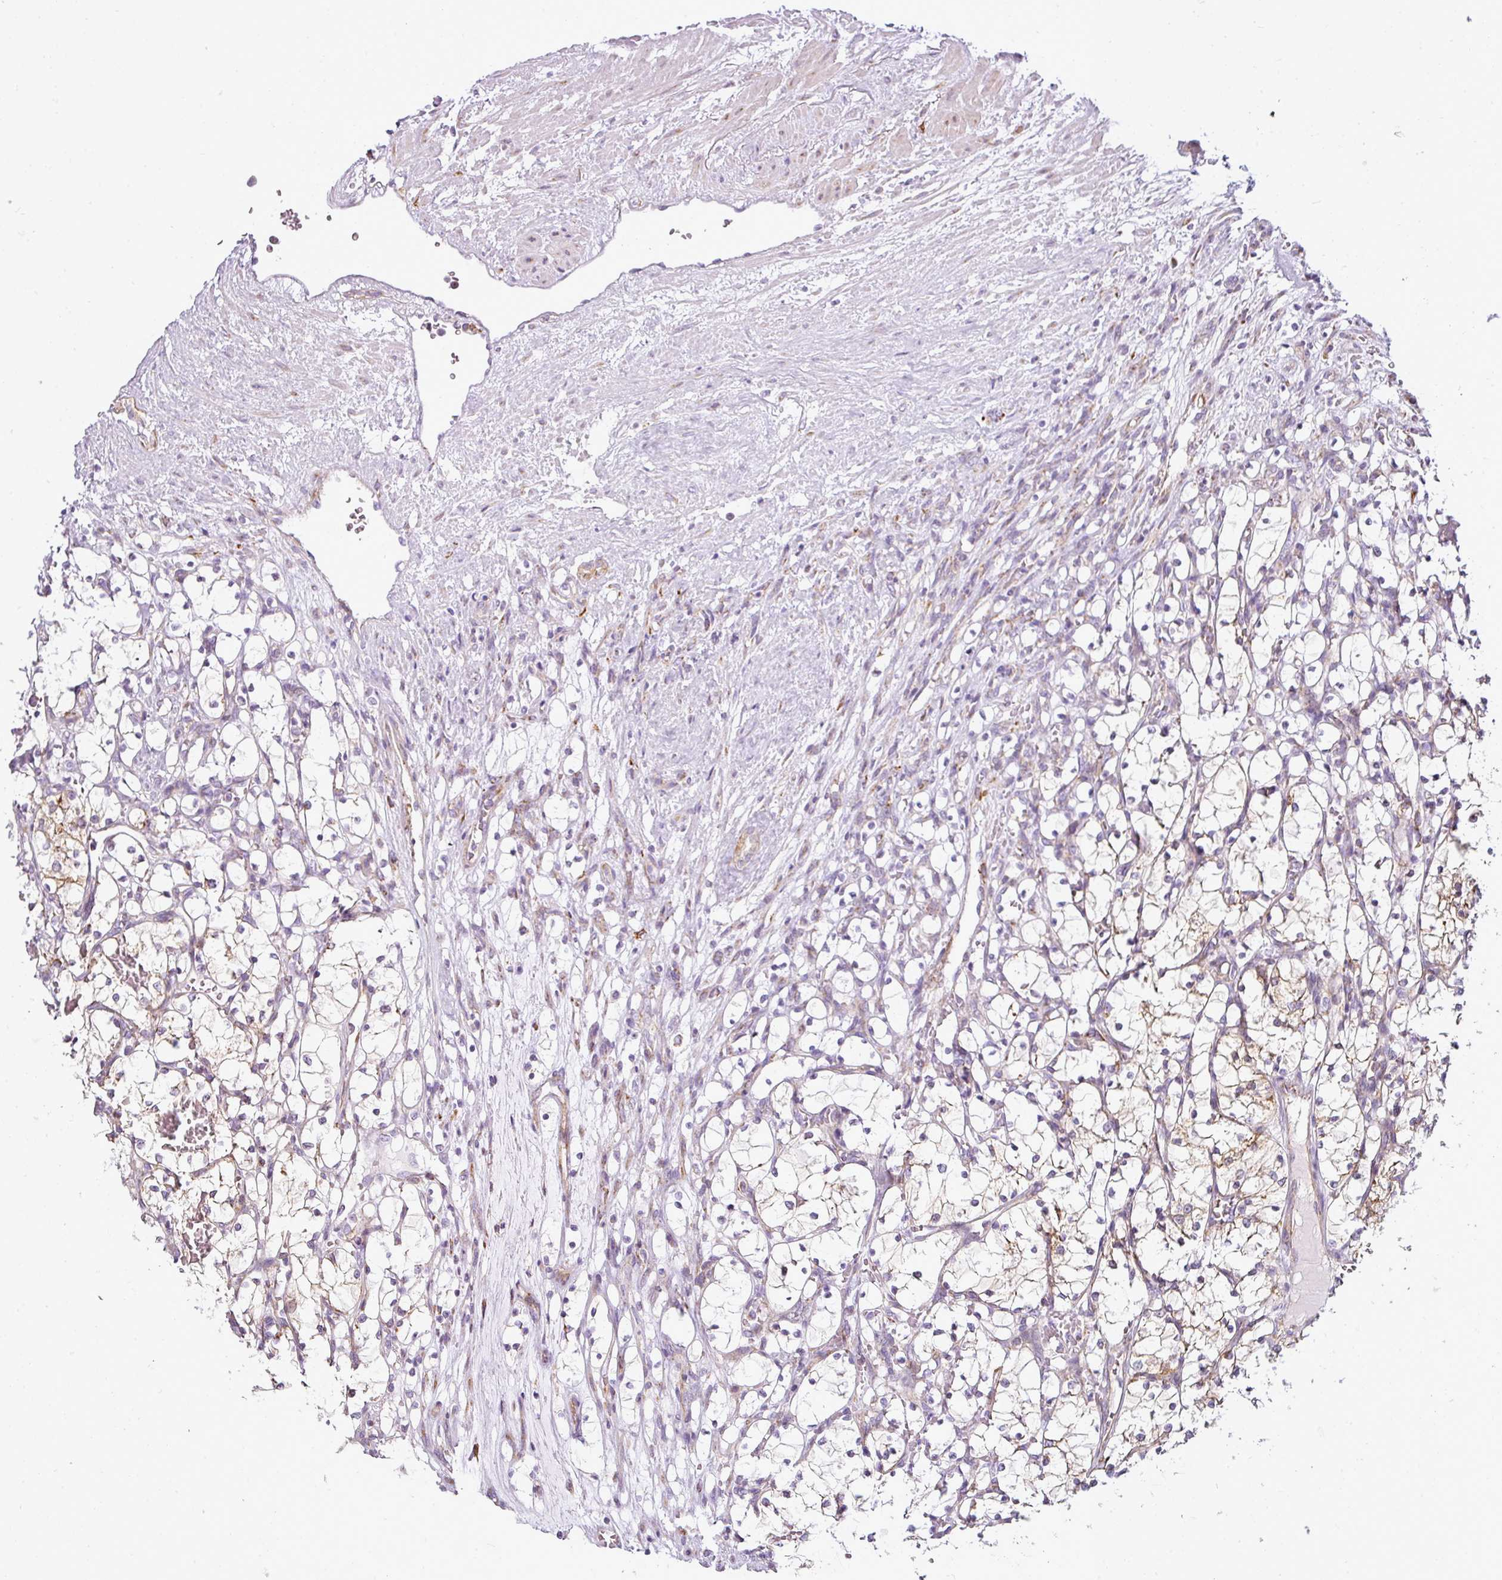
{"staining": {"intensity": "weak", "quantity": "25%-75%", "location": "cytoplasmic/membranous"}, "tissue": "renal cancer", "cell_type": "Tumor cells", "image_type": "cancer", "snomed": [{"axis": "morphology", "description": "Adenocarcinoma, NOS"}, {"axis": "topography", "description": "Kidney"}], "caption": "Adenocarcinoma (renal) tissue shows weak cytoplasmic/membranous positivity in about 25%-75% of tumor cells", "gene": "ANKRD18A", "patient": {"sex": "female", "age": 69}}